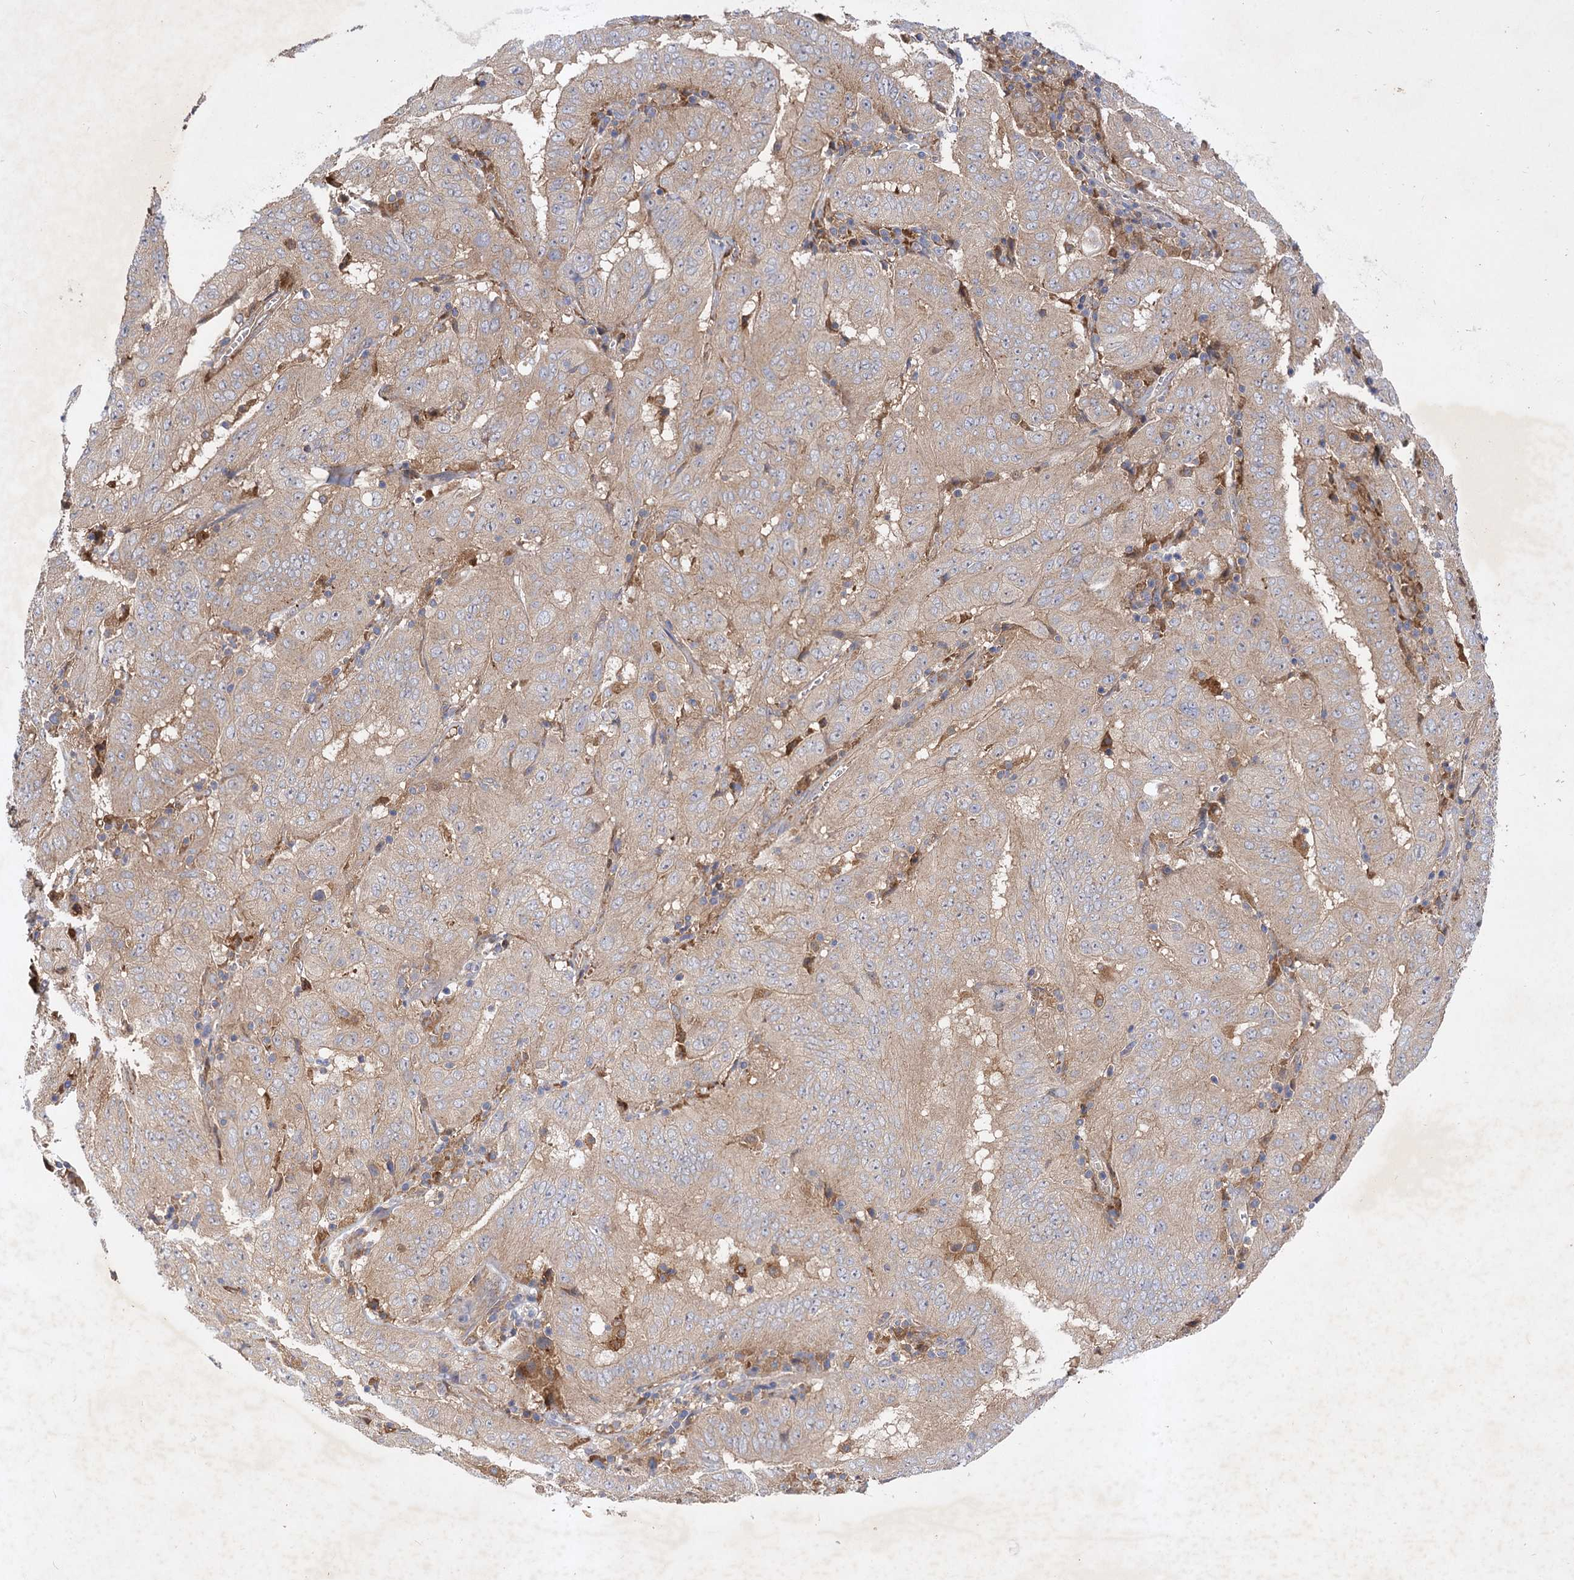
{"staining": {"intensity": "weak", "quantity": "<25%", "location": "cytoplasmic/membranous"}, "tissue": "pancreatic cancer", "cell_type": "Tumor cells", "image_type": "cancer", "snomed": [{"axis": "morphology", "description": "Adenocarcinoma, NOS"}, {"axis": "topography", "description": "Pancreas"}], "caption": "This is a histopathology image of IHC staining of pancreatic adenocarcinoma, which shows no staining in tumor cells.", "gene": "PATL1", "patient": {"sex": "male", "age": 63}}